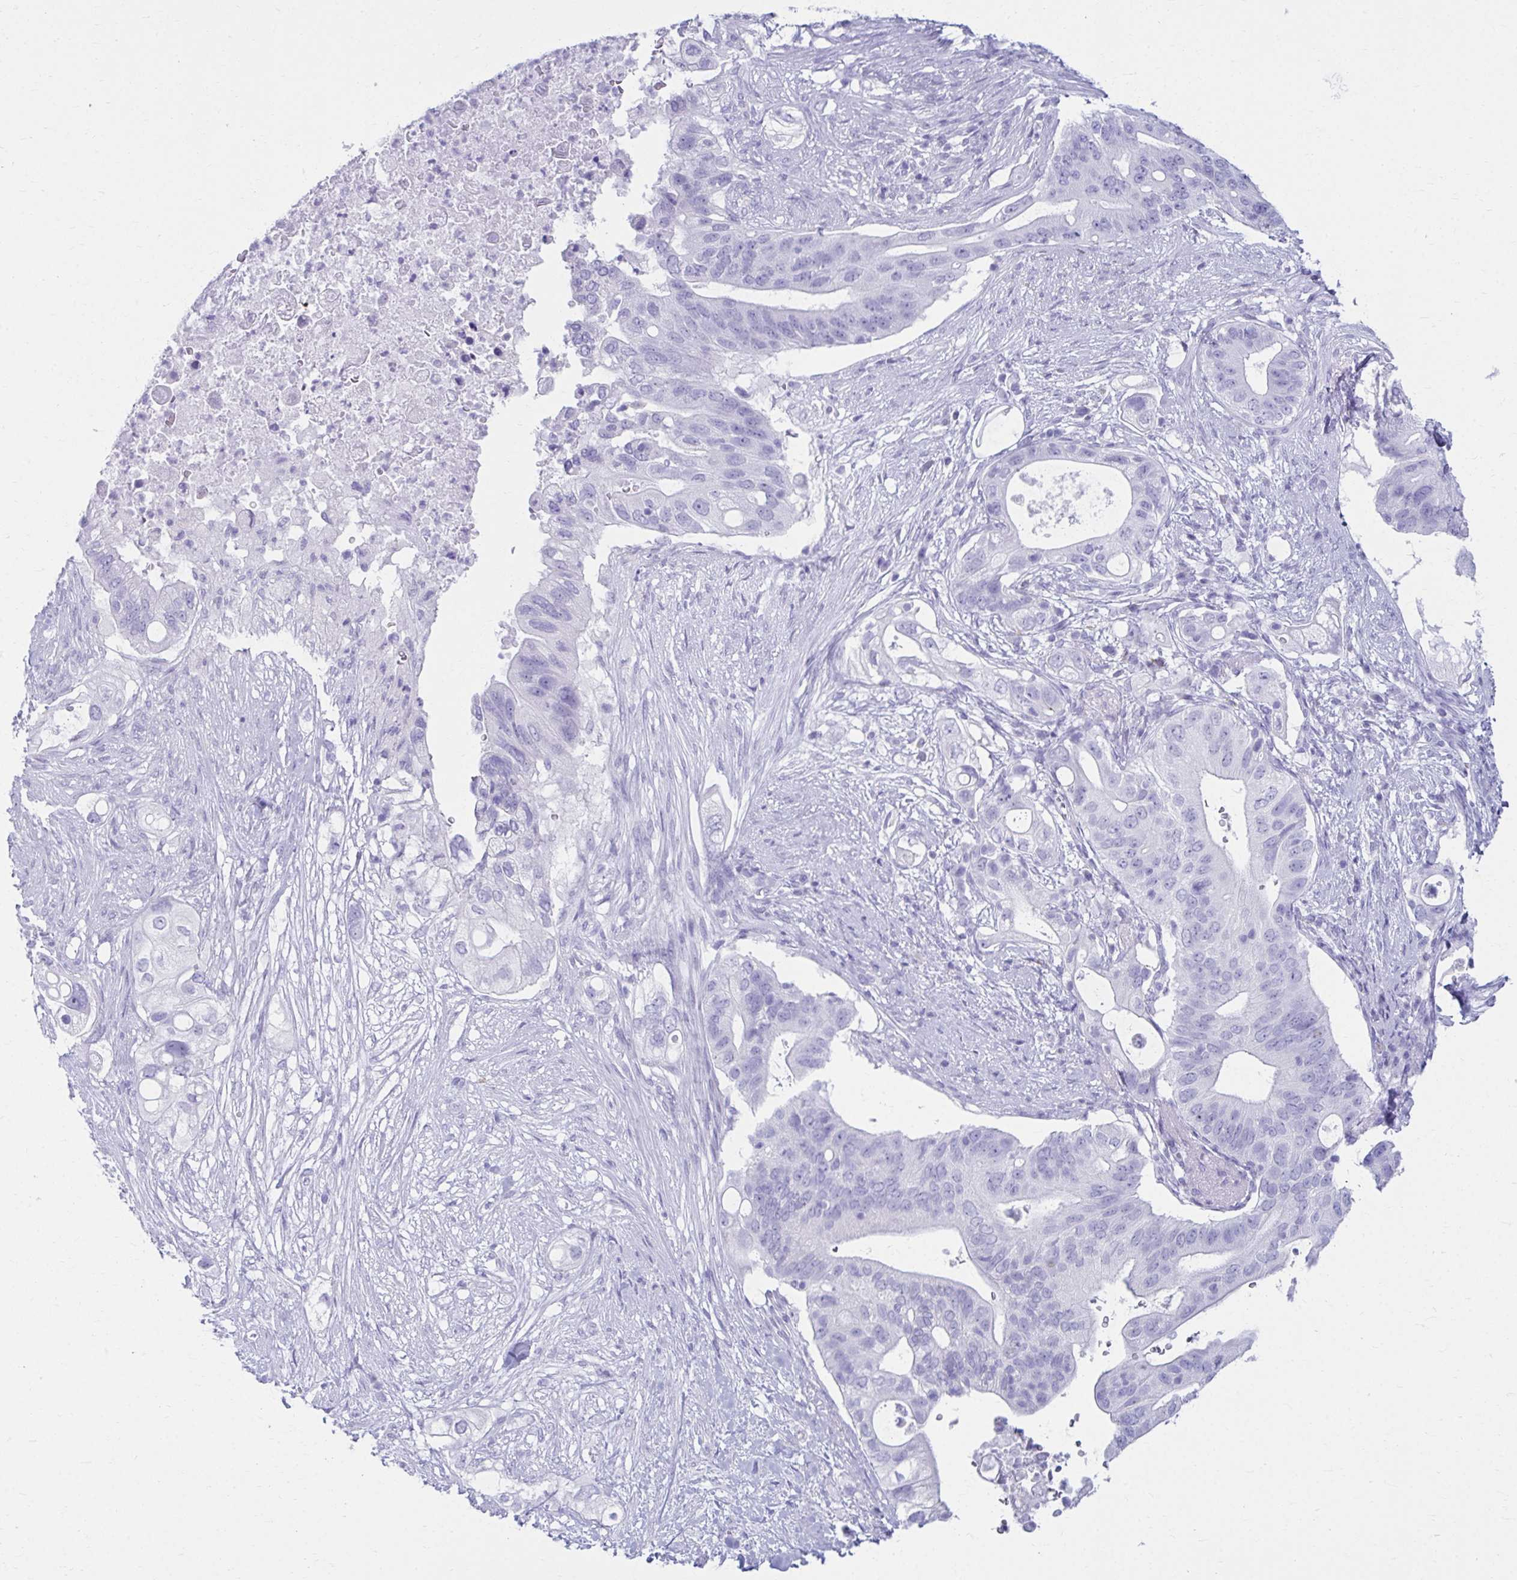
{"staining": {"intensity": "negative", "quantity": "none", "location": "none"}, "tissue": "pancreatic cancer", "cell_type": "Tumor cells", "image_type": "cancer", "snomed": [{"axis": "morphology", "description": "Adenocarcinoma, NOS"}, {"axis": "topography", "description": "Pancreas"}], "caption": "This is an immunohistochemistry photomicrograph of pancreatic adenocarcinoma. There is no expression in tumor cells.", "gene": "ATP4B", "patient": {"sex": "female", "age": 72}}